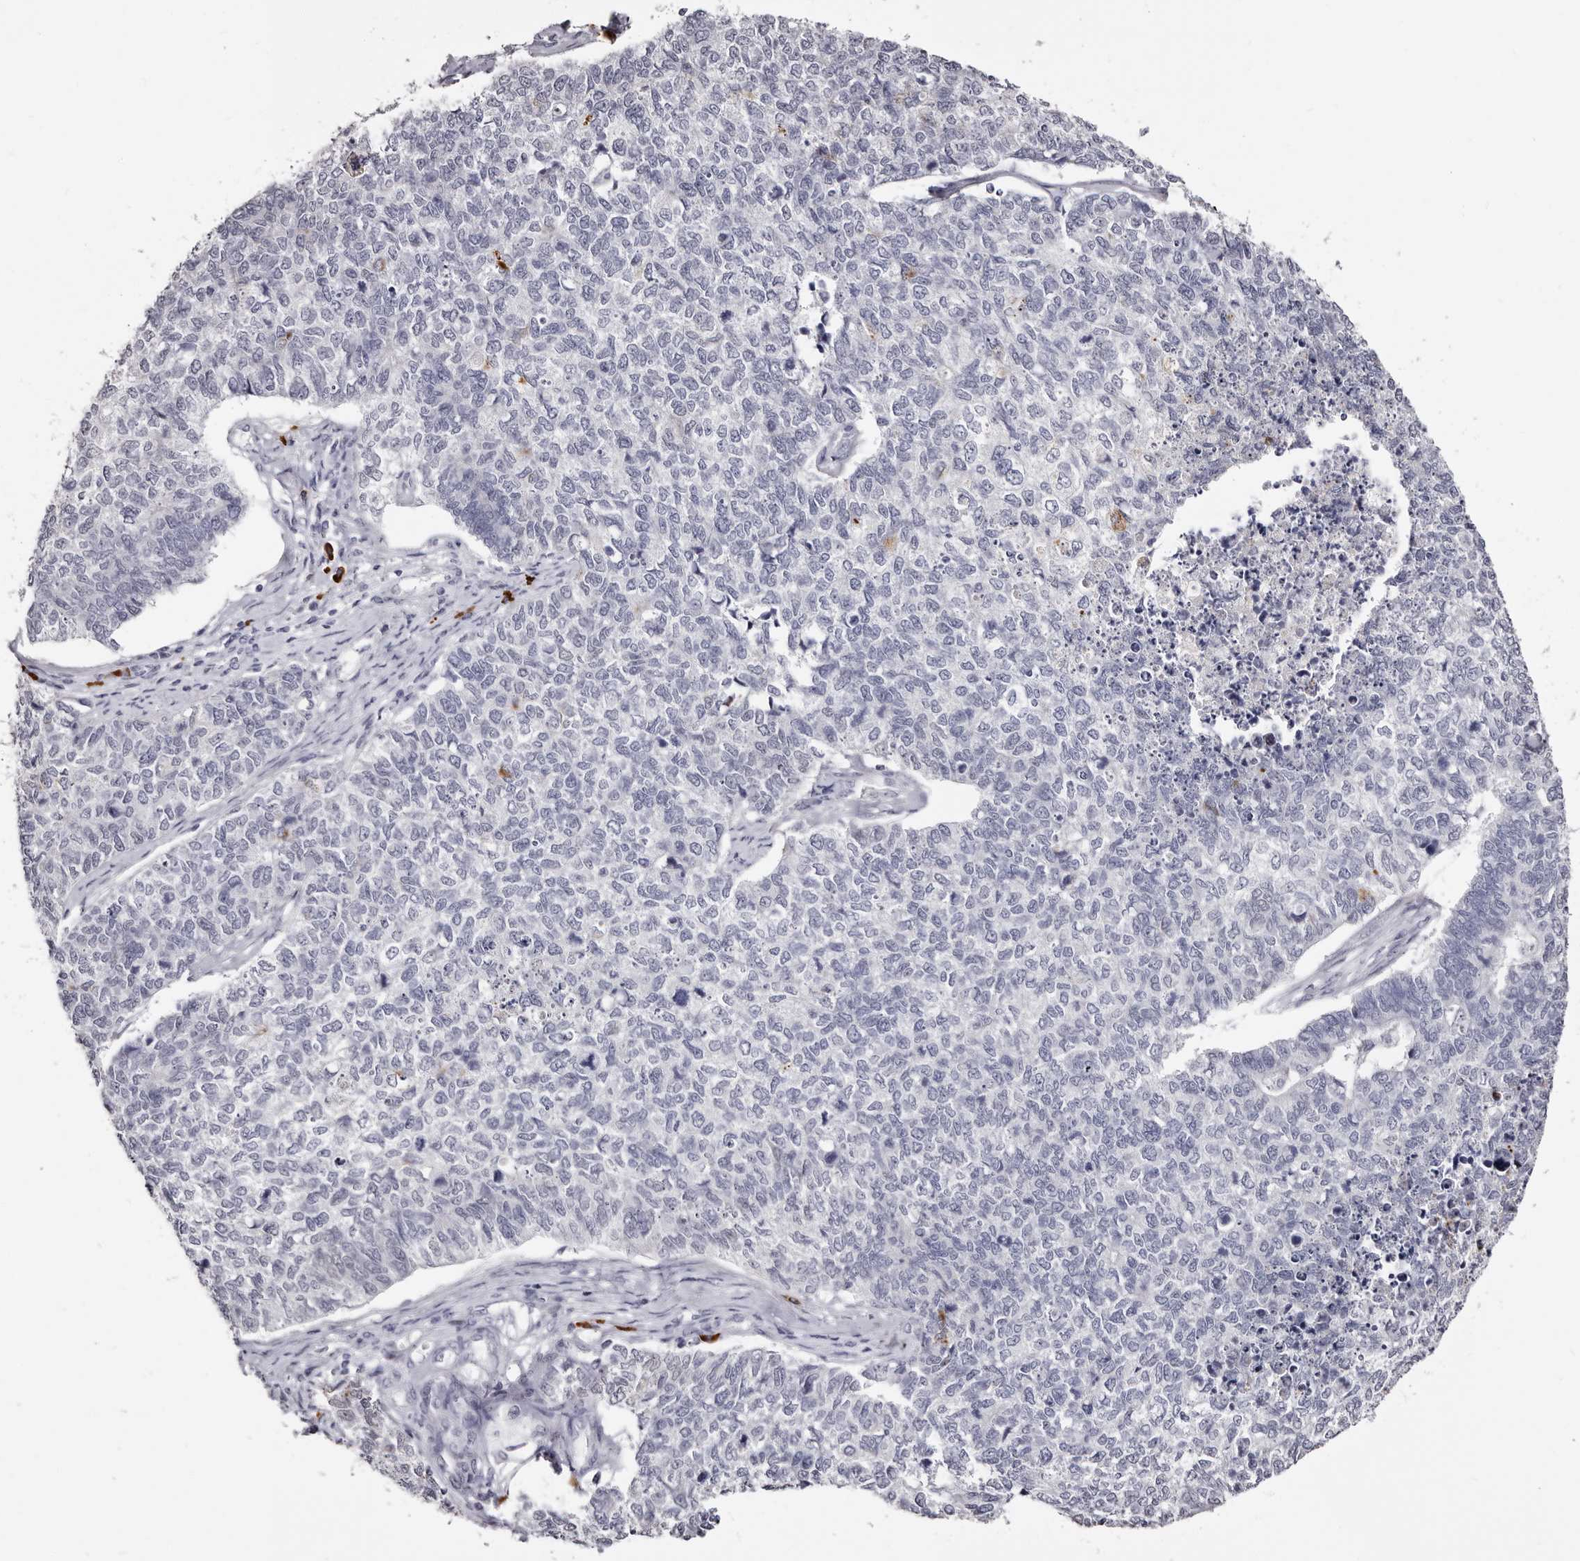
{"staining": {"intensity": "negative", "quantity": "none", "location": "none"}, "tissue": "cervical cancer", "cell_type": "Tumor cells", "image_type": "cancer", "snomed": [{"axis": "morphology", "description": "Squamous cell carcinoma, NOS"}, {"axis": "topography", "description": "Cervix"}], "caption": "This is a histopathology image of immunohistochemistry (IHC) staining of cervical cancer (squamous cell carcinoma), which shows no positivity in tumor cells.", "gene": "TBC1D22B", "patient": {"sex": "female", "age": 63}}